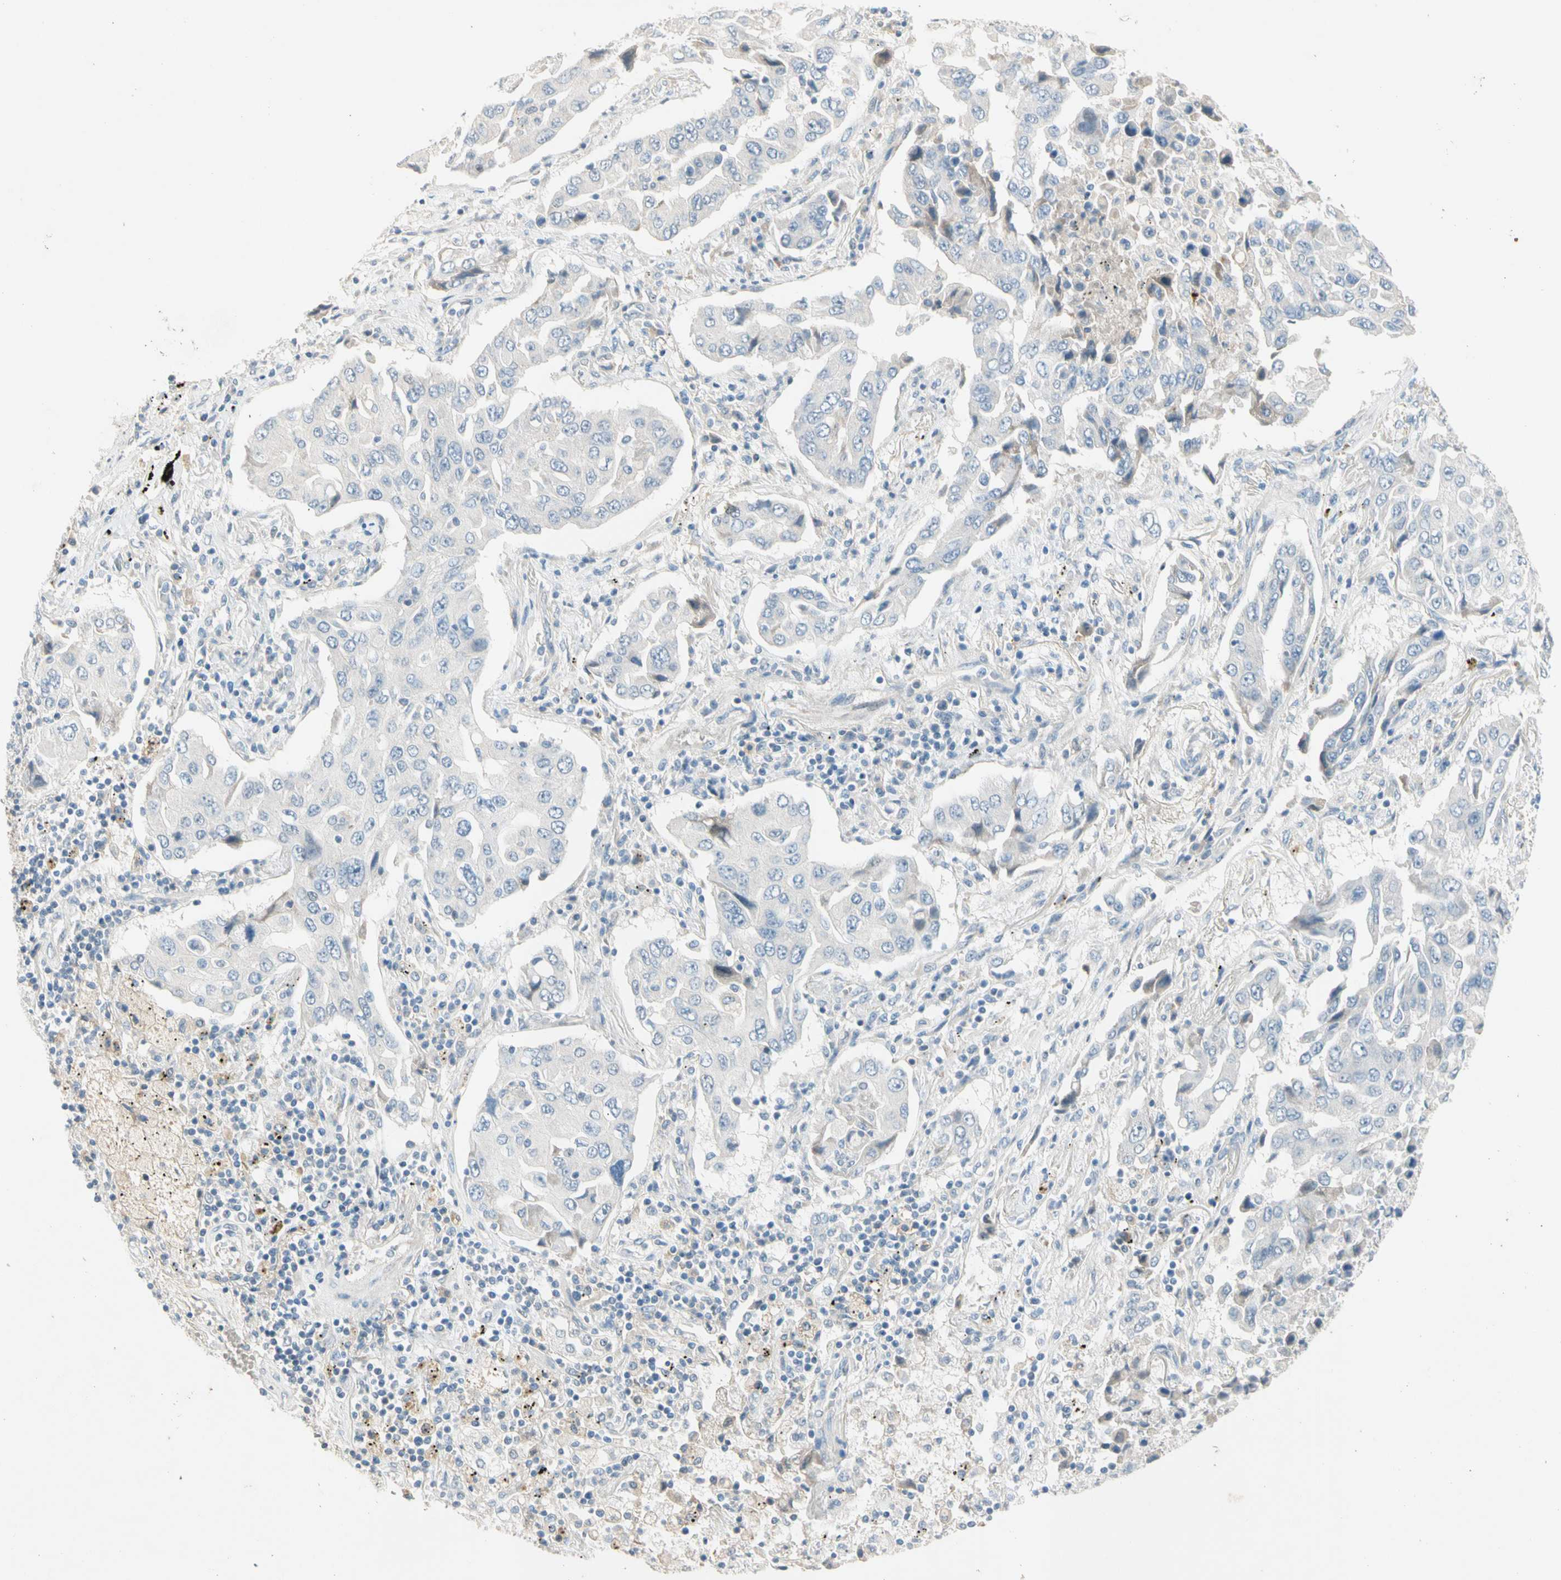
{"staining": {"intensity": "negative", "quantity": "none", "location": "none"}, "tissue": "lung cancer", "cell_type": "Tumor cells", "image_type": "cancer", "snomed": [{"axis": "morphology", "description": "Adenocarcinoma, NOS"}, {"axis": "topography", "description": "Lung"}], "caption": "The image shows no significant expression in tumor cells of lung cancer.", "gene": "SERPIND1", "patient": {"sex": "female", "age": 65}}